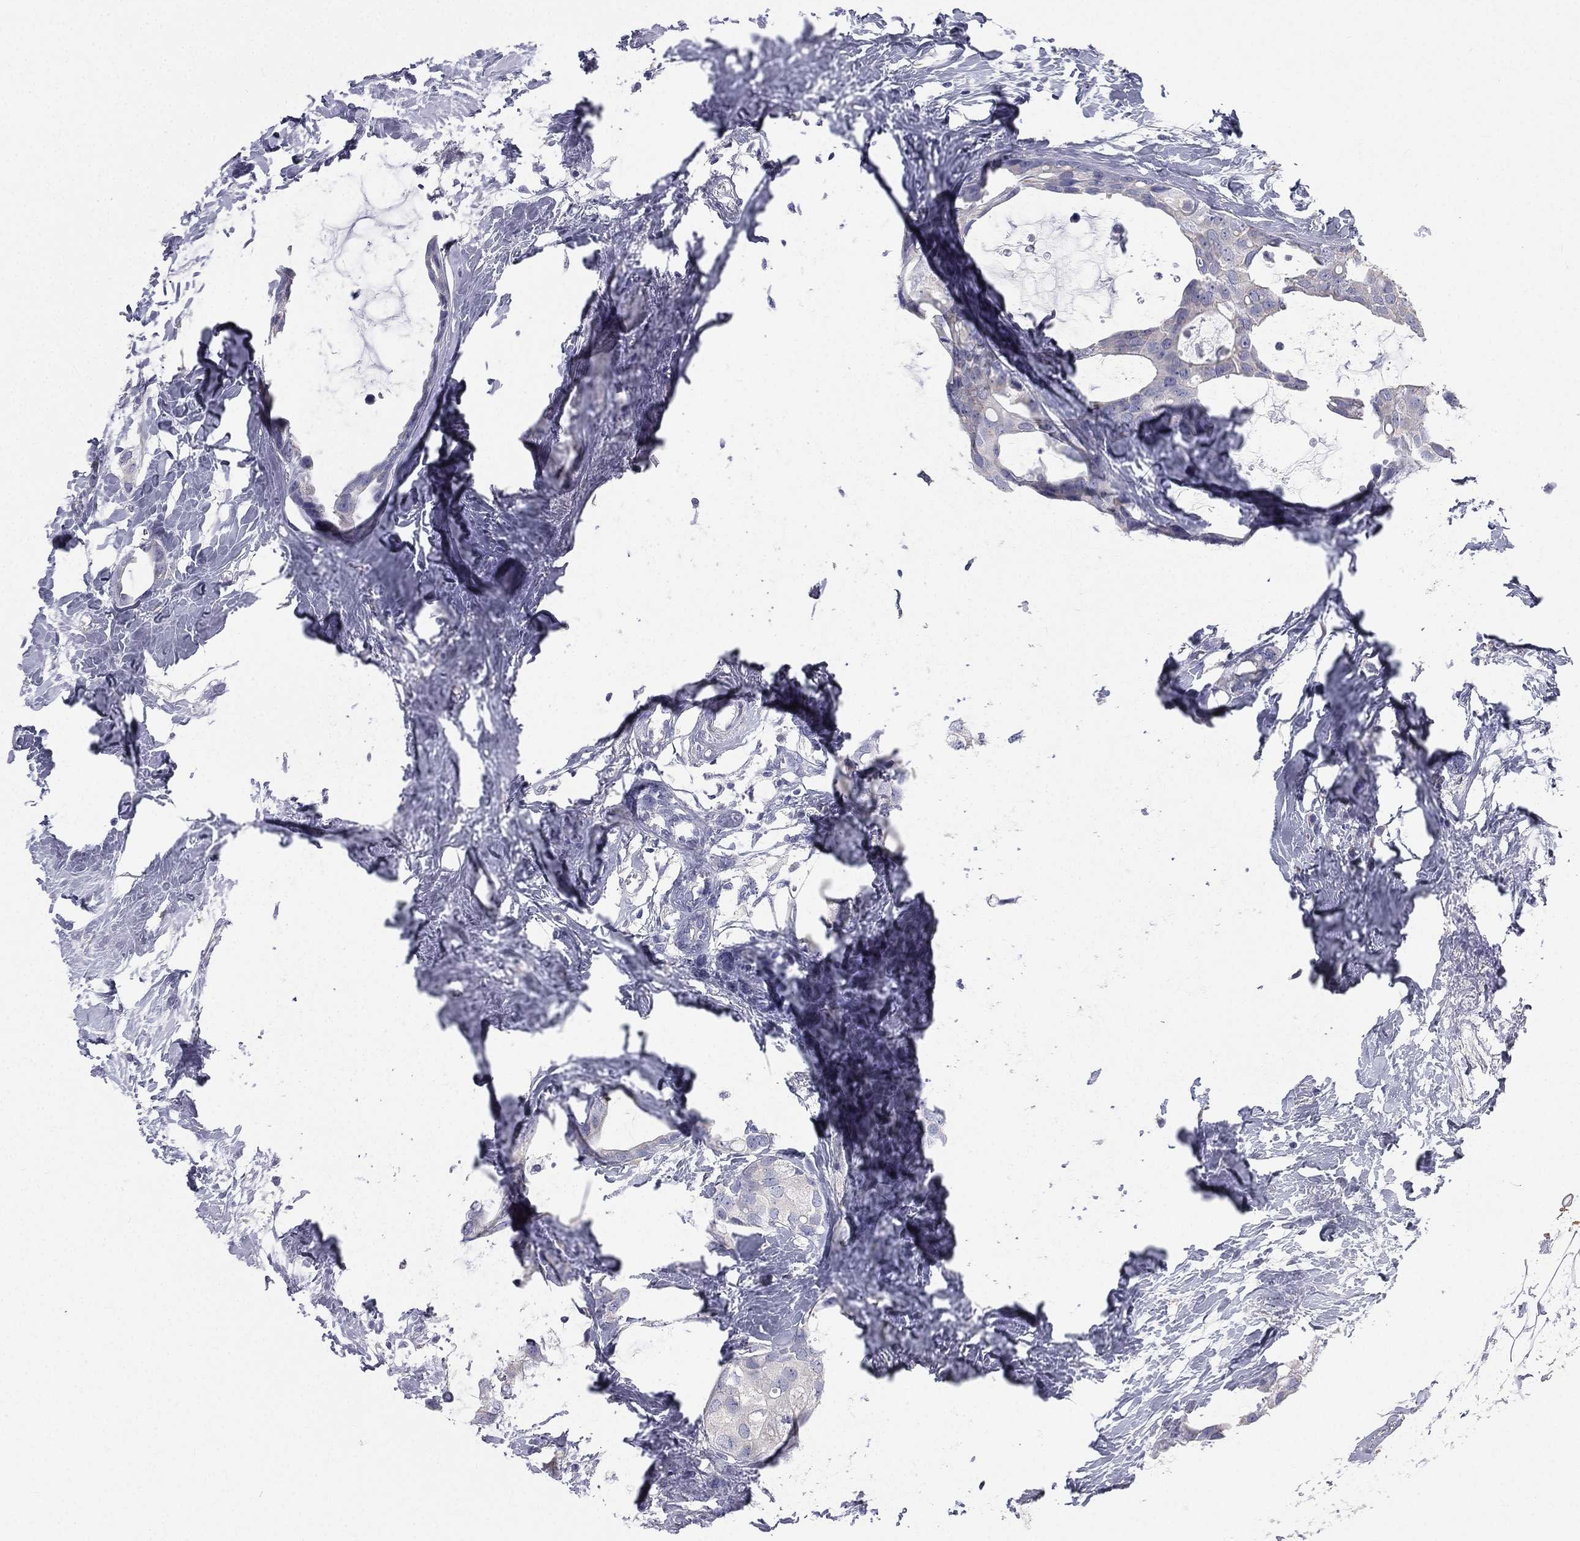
{"staining": {"intensity": "negative", "quantity": "none", "location": "none"}, "tissue": "breast cancer", "cell_type": "Tumor cells", "image_type": "cancer", "snomed": [{"axis": "morphology", "description": "Duct carcinoma"}, {"axis": "topography", "description": "Breast"}], "caption": "A micrograph of invasive ductal carcinoma (breast) stained for a protein exhibits no brown staining in tumor cells.", "gene": "MUC13", "patient": {"sex": "female", "age": 45}}